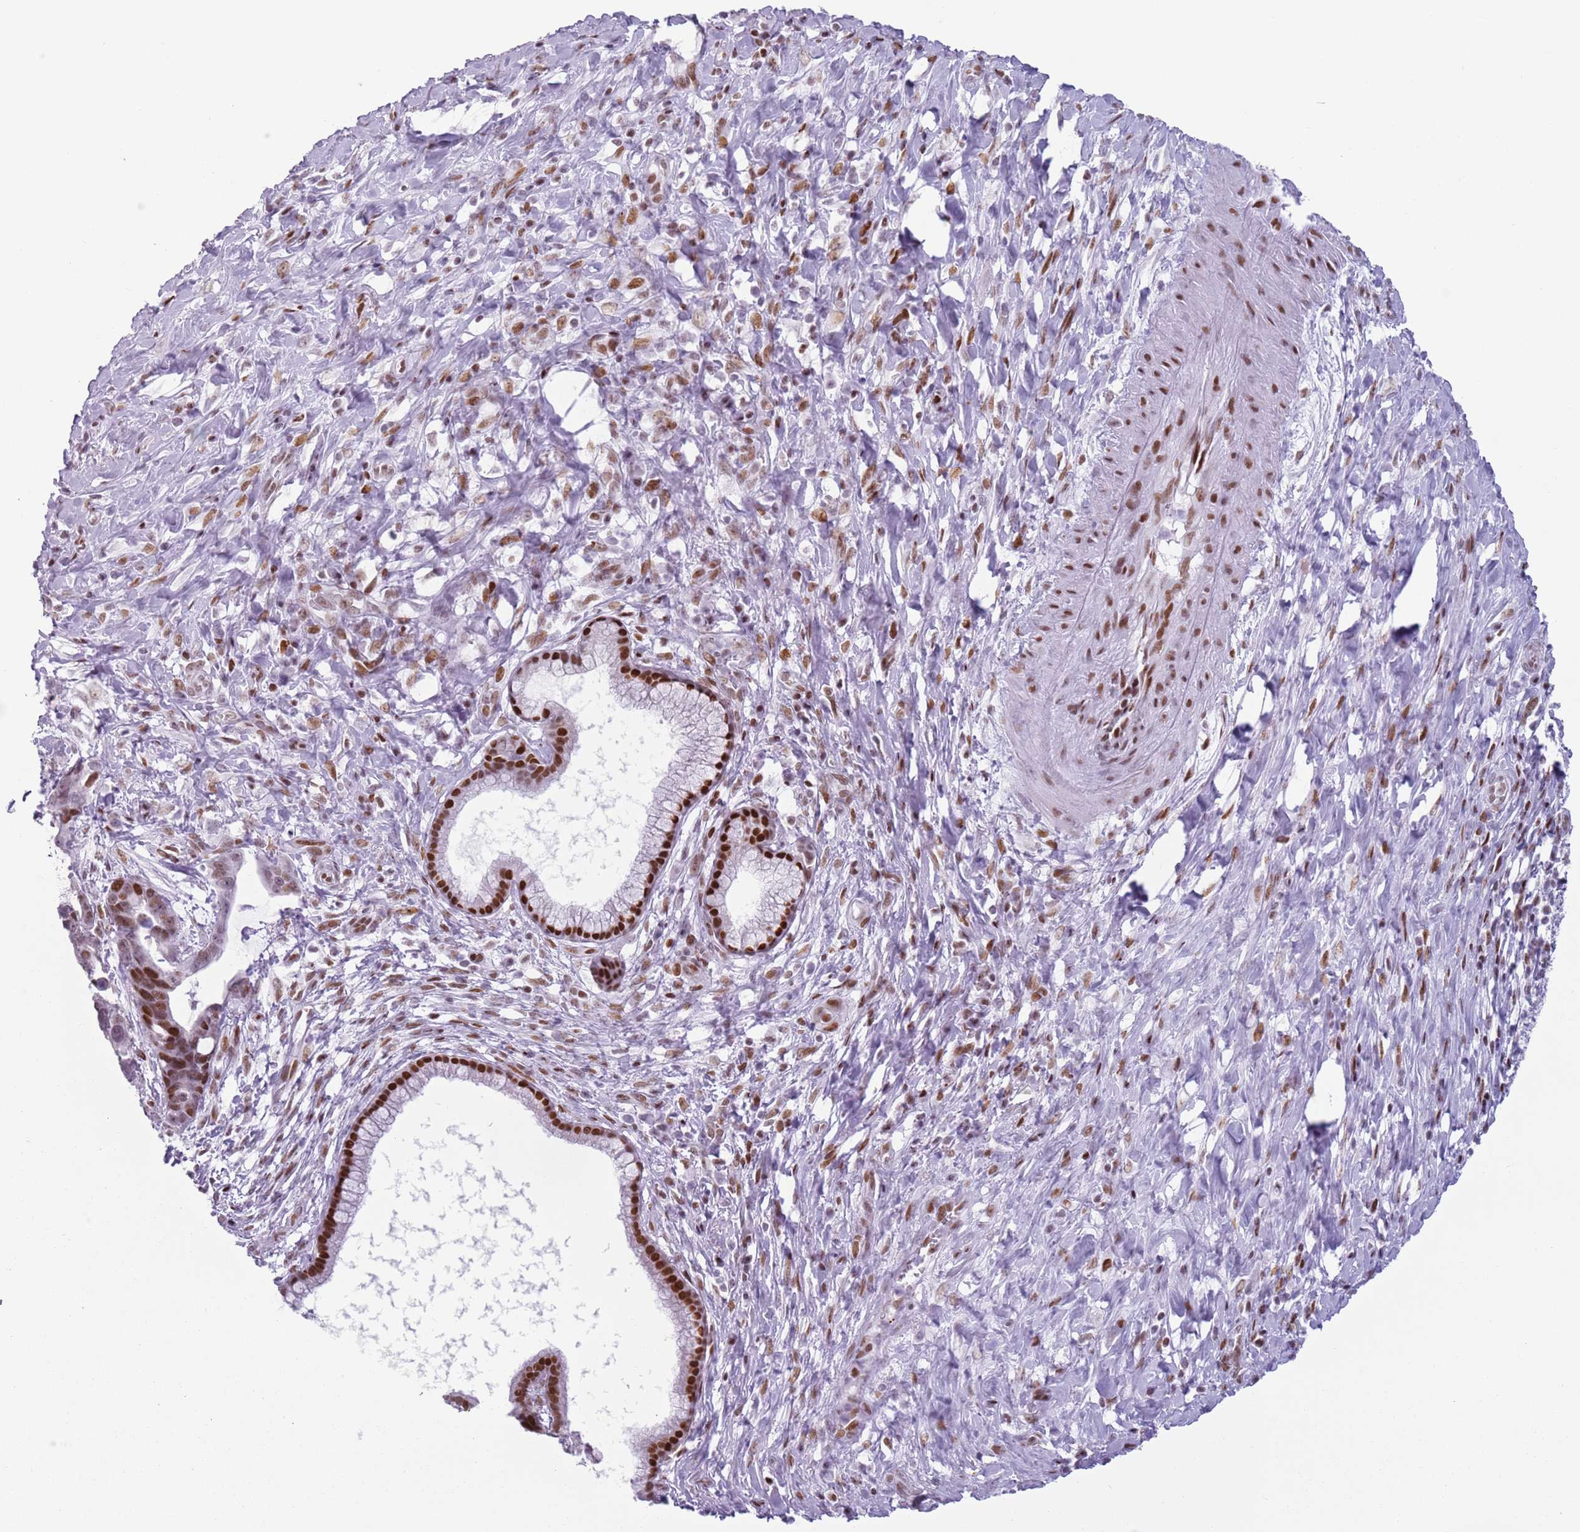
{"staining": {"intensity": "strong", "quantity": ">75%", "location": "nuclear"}, "tissue": "pancreatic cancer", "cell_type": "Tumor cells", "image_type": "cancer", "snomed": [{"axis": "morphology", "description": "Adenocarcinoma, NOS"}, {"axis": "topography", "description": "Pancreas"}], "caption": "Human pancreatic cancer (adenocarcinoma) stained for a protein (brown) demonstrates strong nuclear positive staining in about >75% of tumor cells.", "gene": "FAM104B", "patient": {"sex": "female", "age": 83}}